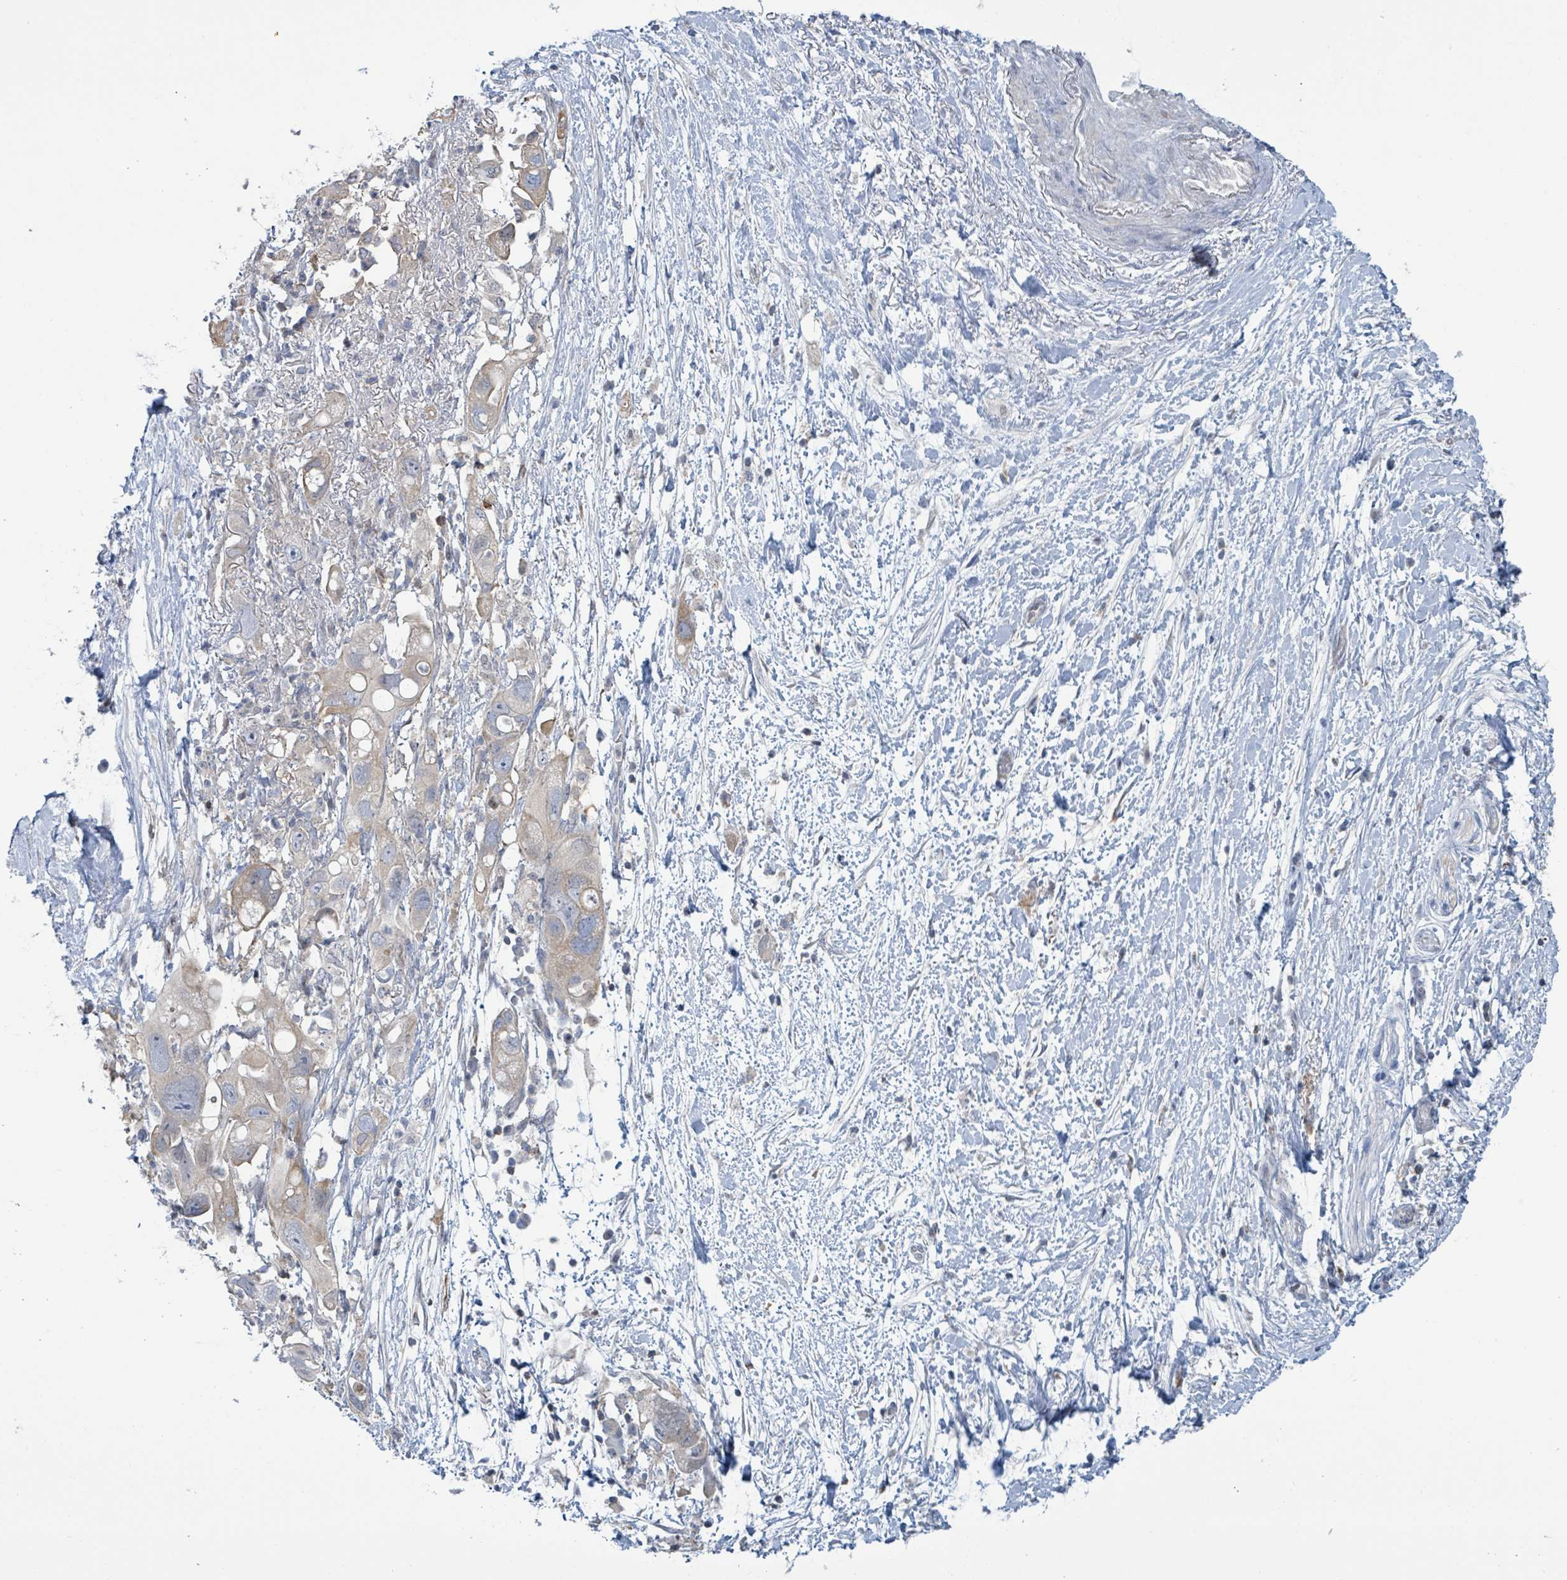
{"staining": {"intensity": "weak", "quantity": "25%-75%", "location": "cytoplasmic/membranous"}, "tissue": "pancreatic cancer", "cell_type": "Tumor cells", "image_type": "cancer", "snomed": [{"axis": "morphology", "description": "Adenocarcinoma, NOS"}, {"axis": "topography", "description": "Pancreas"}], "caption": "DAB immunohistochemical staining of human pancreatic cancer exhibits weak cytoplasmic/membranous protein expression in approximately 25%-75% of tumor cells.", "gene": "DGKZ", "patient": {"sex": "female", "age": 72}}